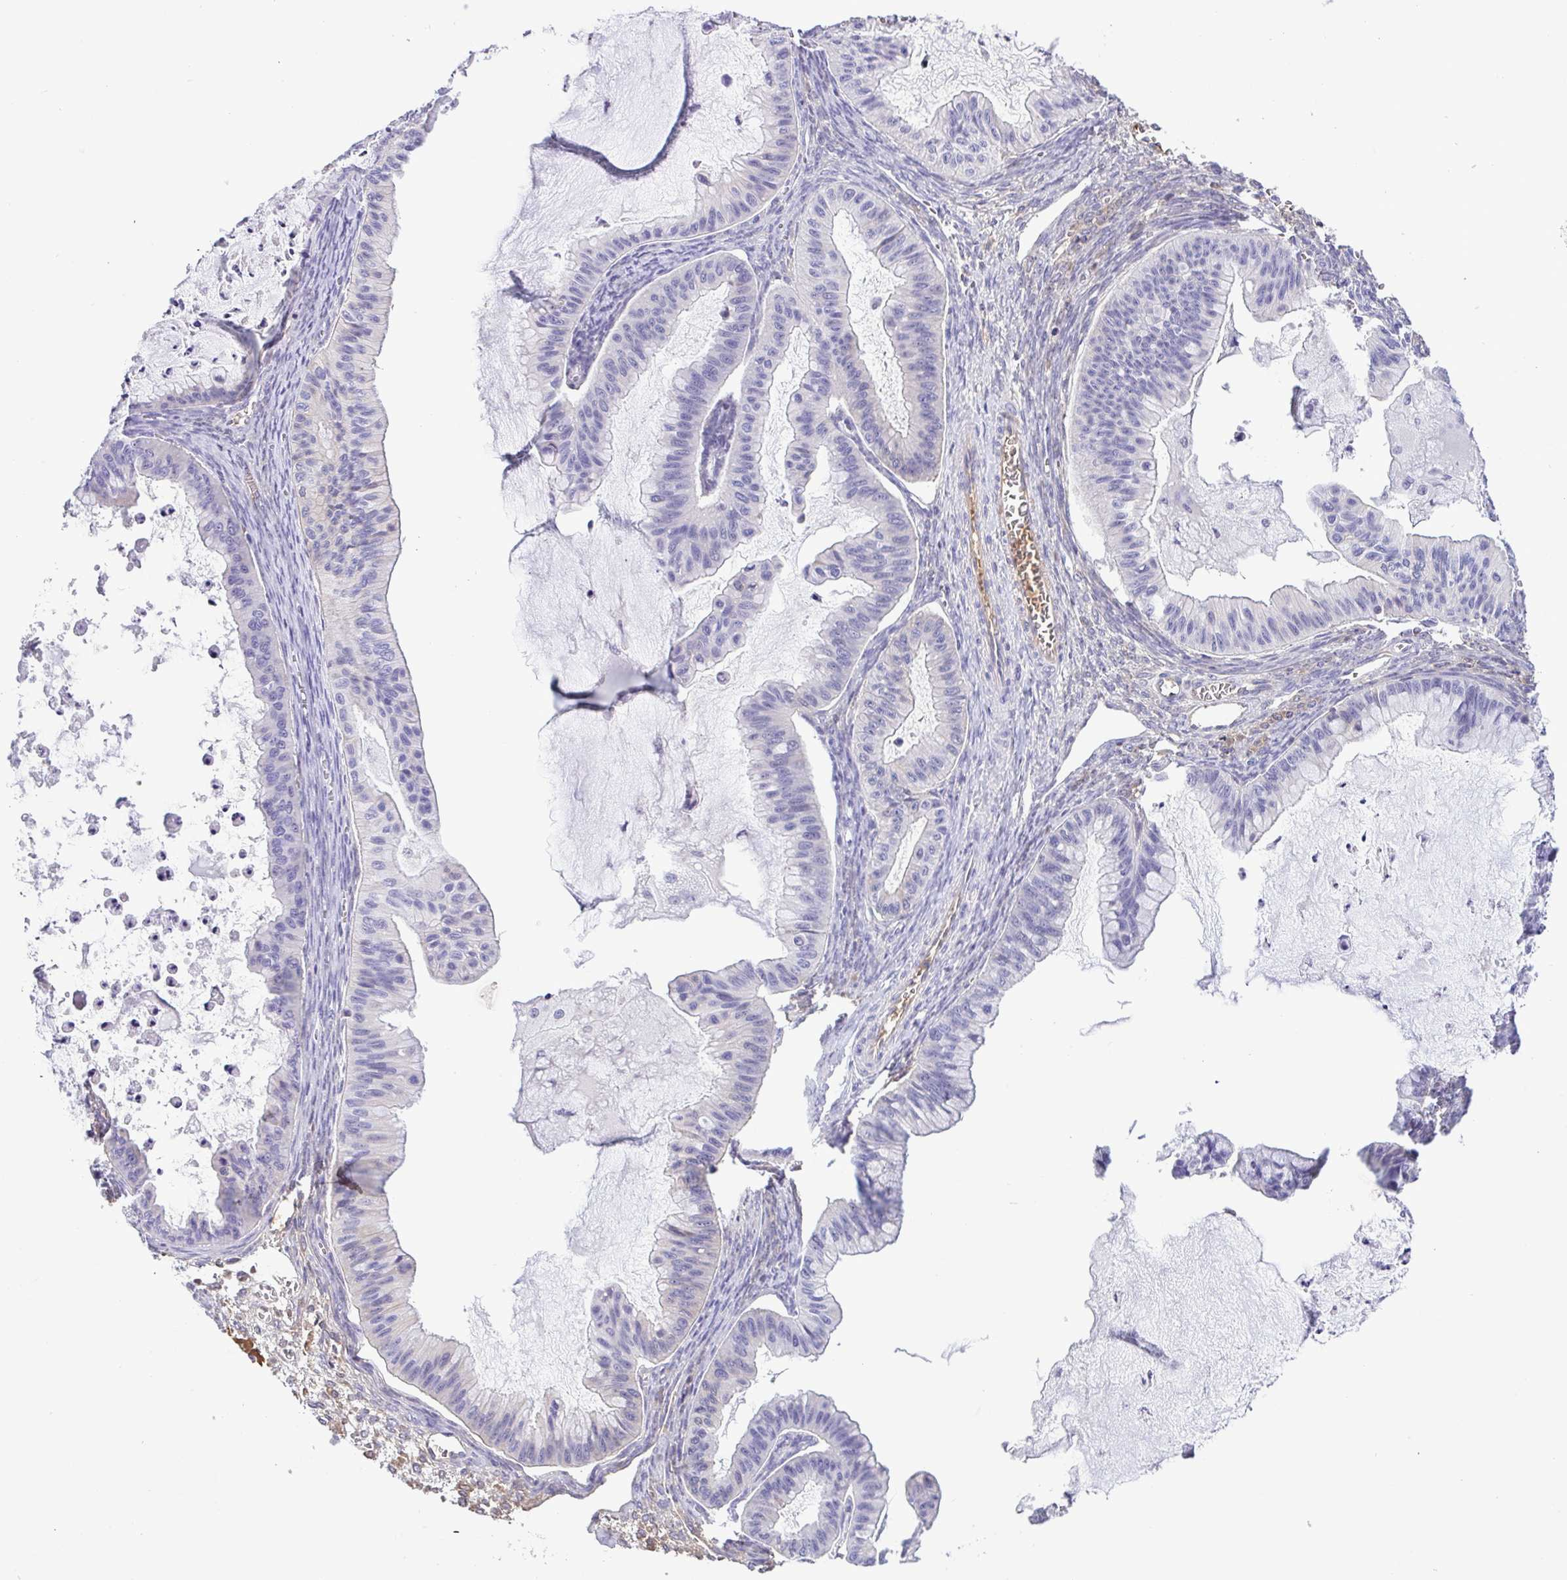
{"staining": {"intensity": "negative", "quantity": "none", "location": "none"}, "tissue": "ovarian cancer", "cell_type": "Tumor cells", "image_type": "cancer", "snomed": [{"axis": "morphology", "description": "Cystadenocarcinoma, mucinous, NOS"}, {"axis": "topography", "description": "Ovary"}], "caption": "Immunohistochemical staining of ovarian cancer displays no significant positivity in tumor cells. The staining is performed using DAB brown chromogen with nuclei counter-stained in using hematoxylin.", "gene": "IGFL1", "patient": {"sex": "female", "age": 72}}